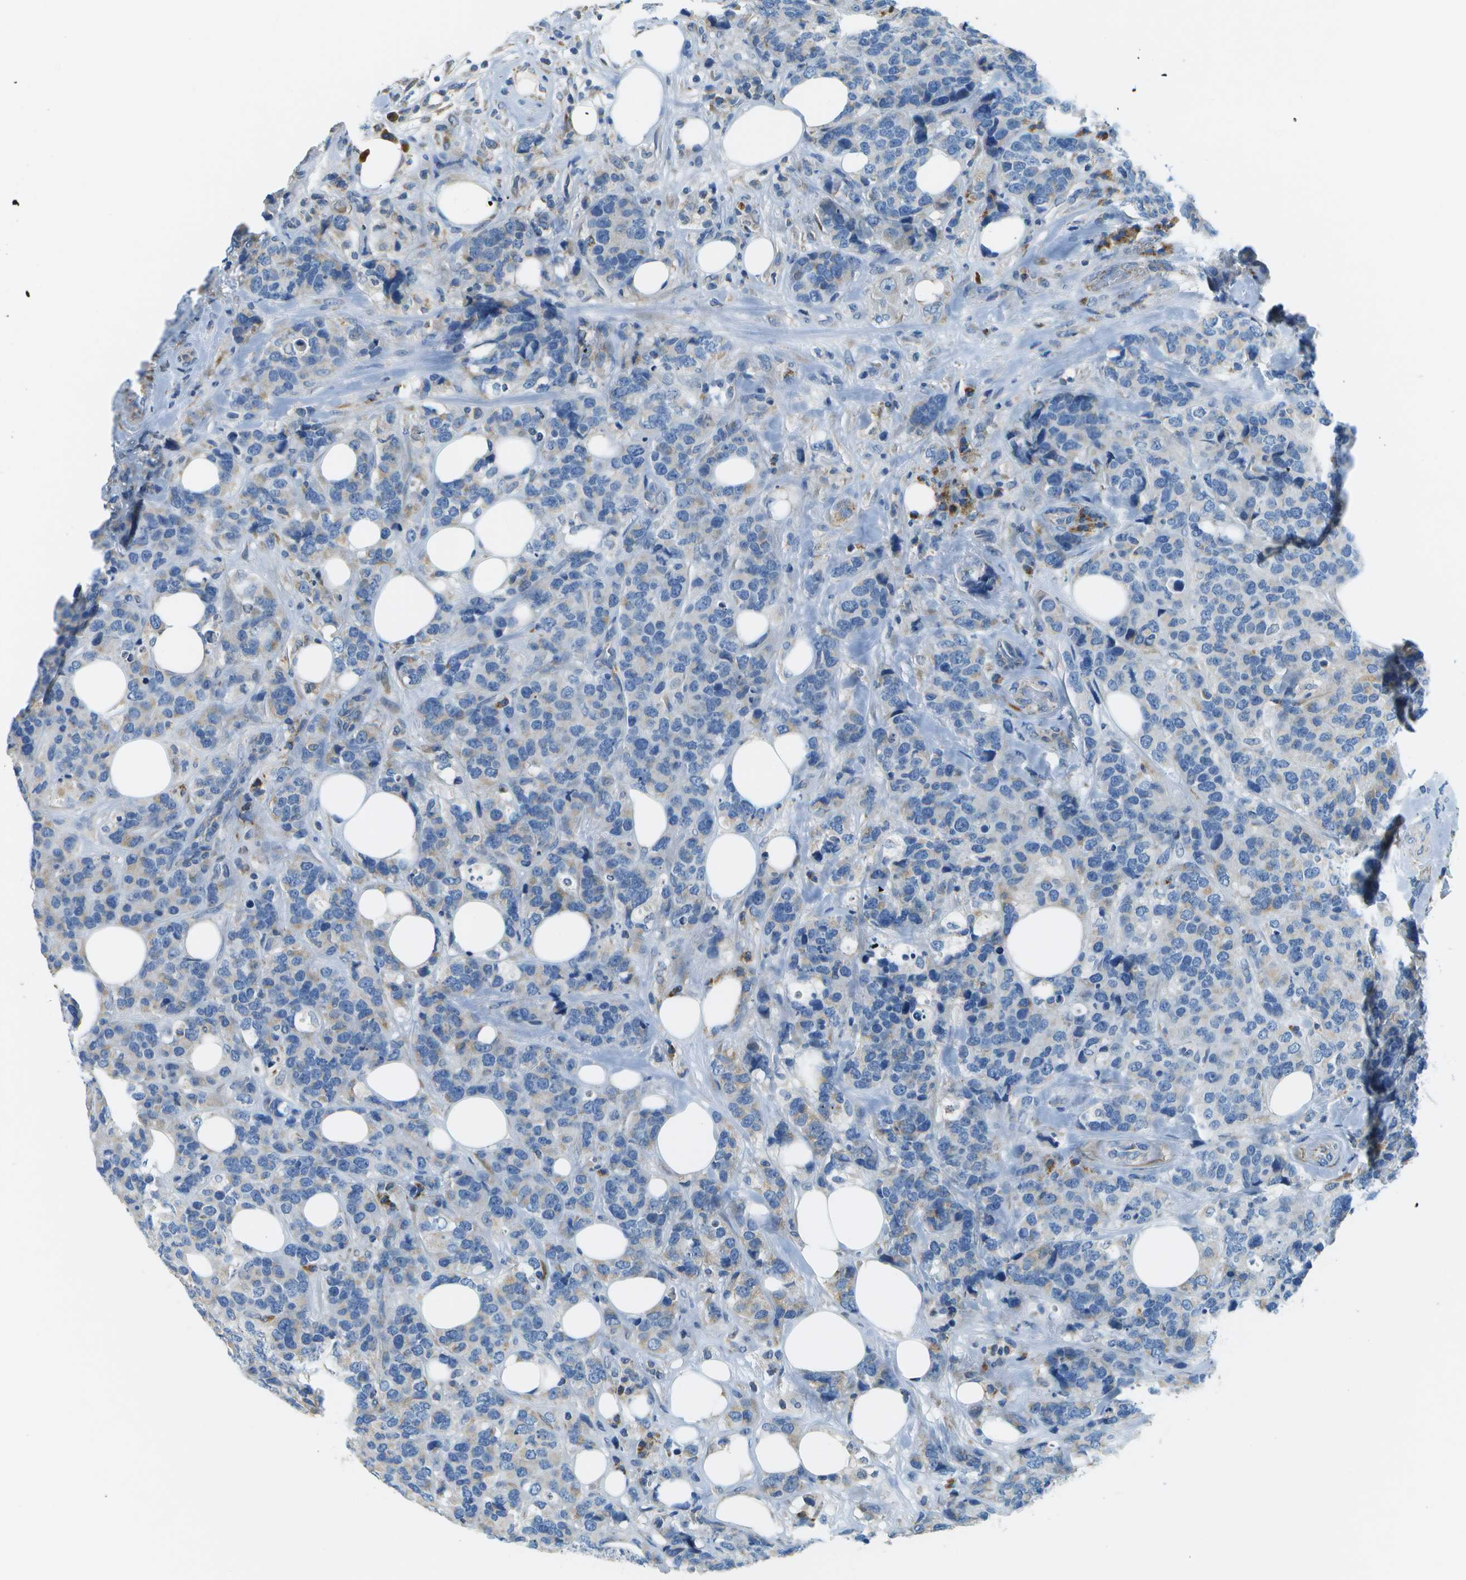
{"staining": {"intensity": "negative", "quantity": "none", "location": "none"}, "tissue": "breast cancer", "cell_type": "Tumor cells", "image_type": "cancer", "snomed": [{"axis": "morphology", "description": "Lobular carcinoma"}, {"axis": "topography", "description": "Breast"}], "caption": "An IHC micrograph of breast cancer is shown. There is no staining in tumor cells of breast cancer.", "gene": "PTGIS", "patient": {"sex": "female", "age": 59}}